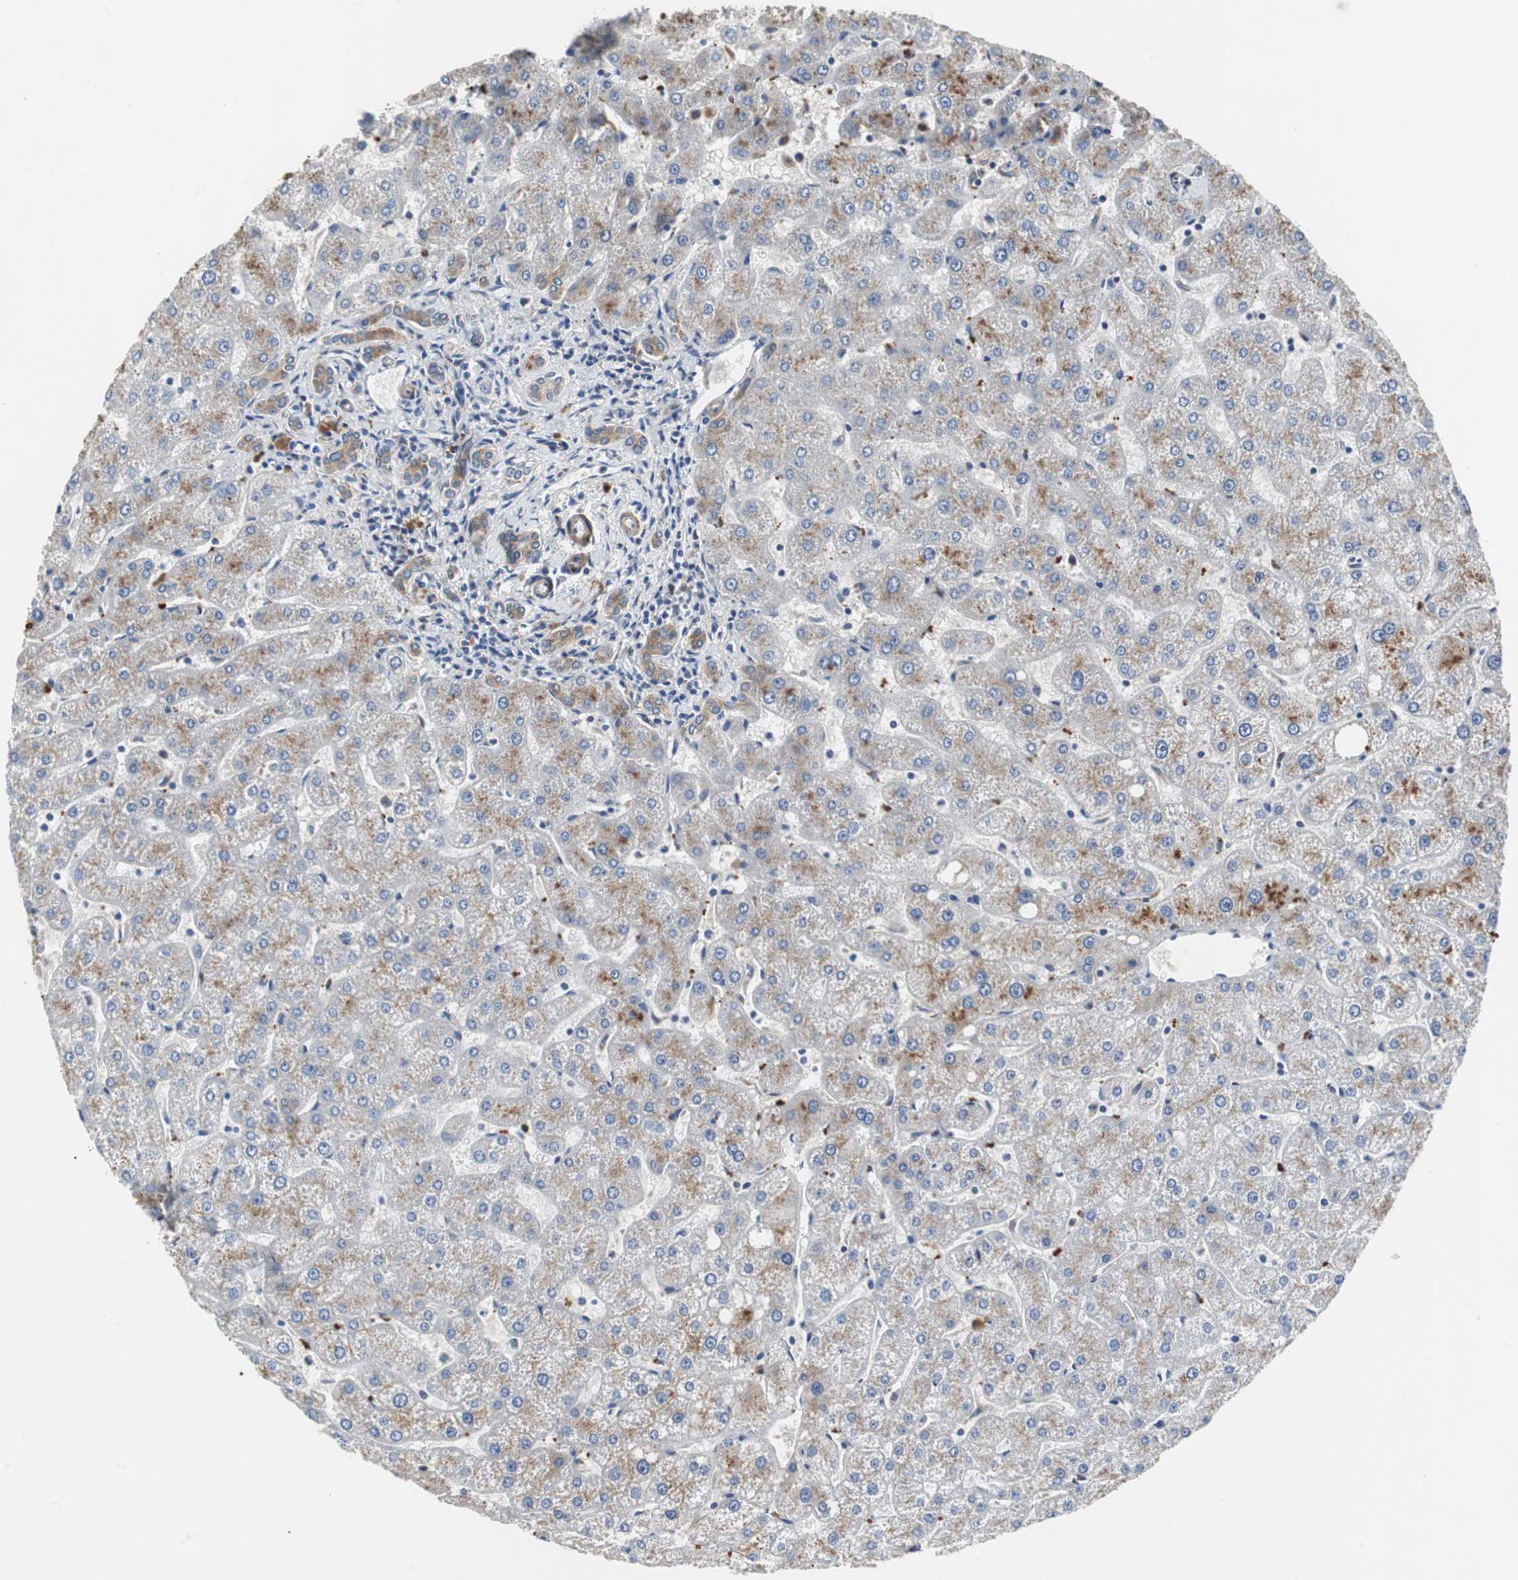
{"staining": {"intensity": "weak", "quantity": ">75%", "location": "cytoplasmic/membranous"}, "tissue": "liver", "cell_type": "Cholangiocytes", "image_type": "normal", "snomed": [{"axis": "morphology", "description": "Normal tissue, NOS"}, {"axis": "topography", "description": "Liver"}], "caption": "The immunohistochemical stain highlights weak cytoplasmic/membranous expression in cholangiocytes of normal liver. The protein of interest is stained brown, and the nuclei are stained in blue (DAB (3,3'-diaminobenzidine) IHC with brightfield microscopy, high magnification).", "gene": "SORT1", "patient": {"sex": "male", "age": 67}}